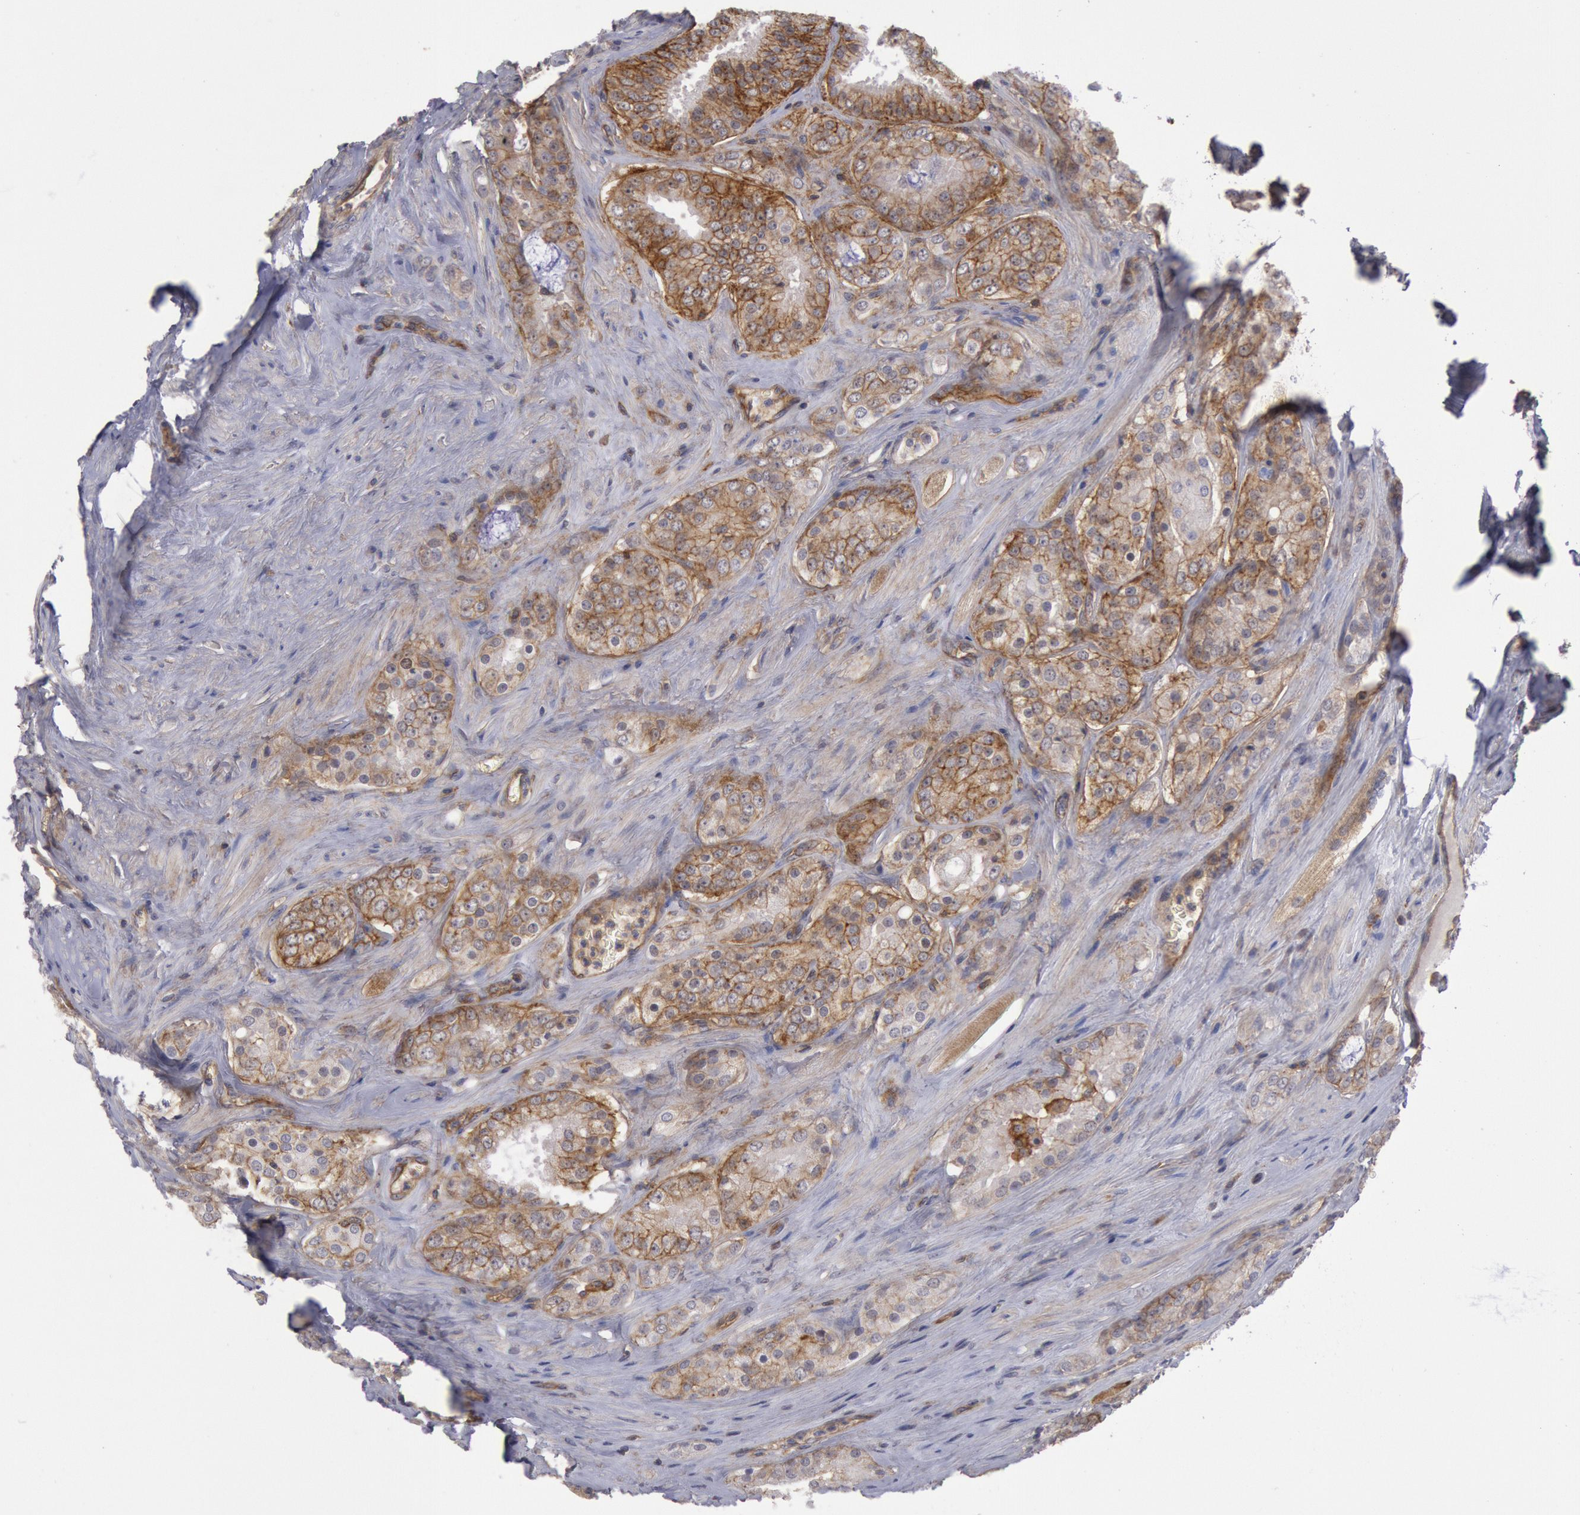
{"staining": {"intensity": "moderate", "quantity": ">75%", "location": "cytoplasmic/membranous"}, "tissue": "prostate cancer", "cell_type": "Tumor cells", "image_type": "cancer", "snomed": [{"axis": "morphology", "description": "Adenocarcinoma, Medium grade"}, {"axis": "topography", "description": "Prostate"}], "caption": "IHC of prostate cancer (adenocarcinoma (medium-grade)) exhibits medium levels of moderate cytoplasmic/membranous expression in approximately >75% of tumor cells.", "gene": "STX4", "patient": {"sex": "male", "age": 60}}